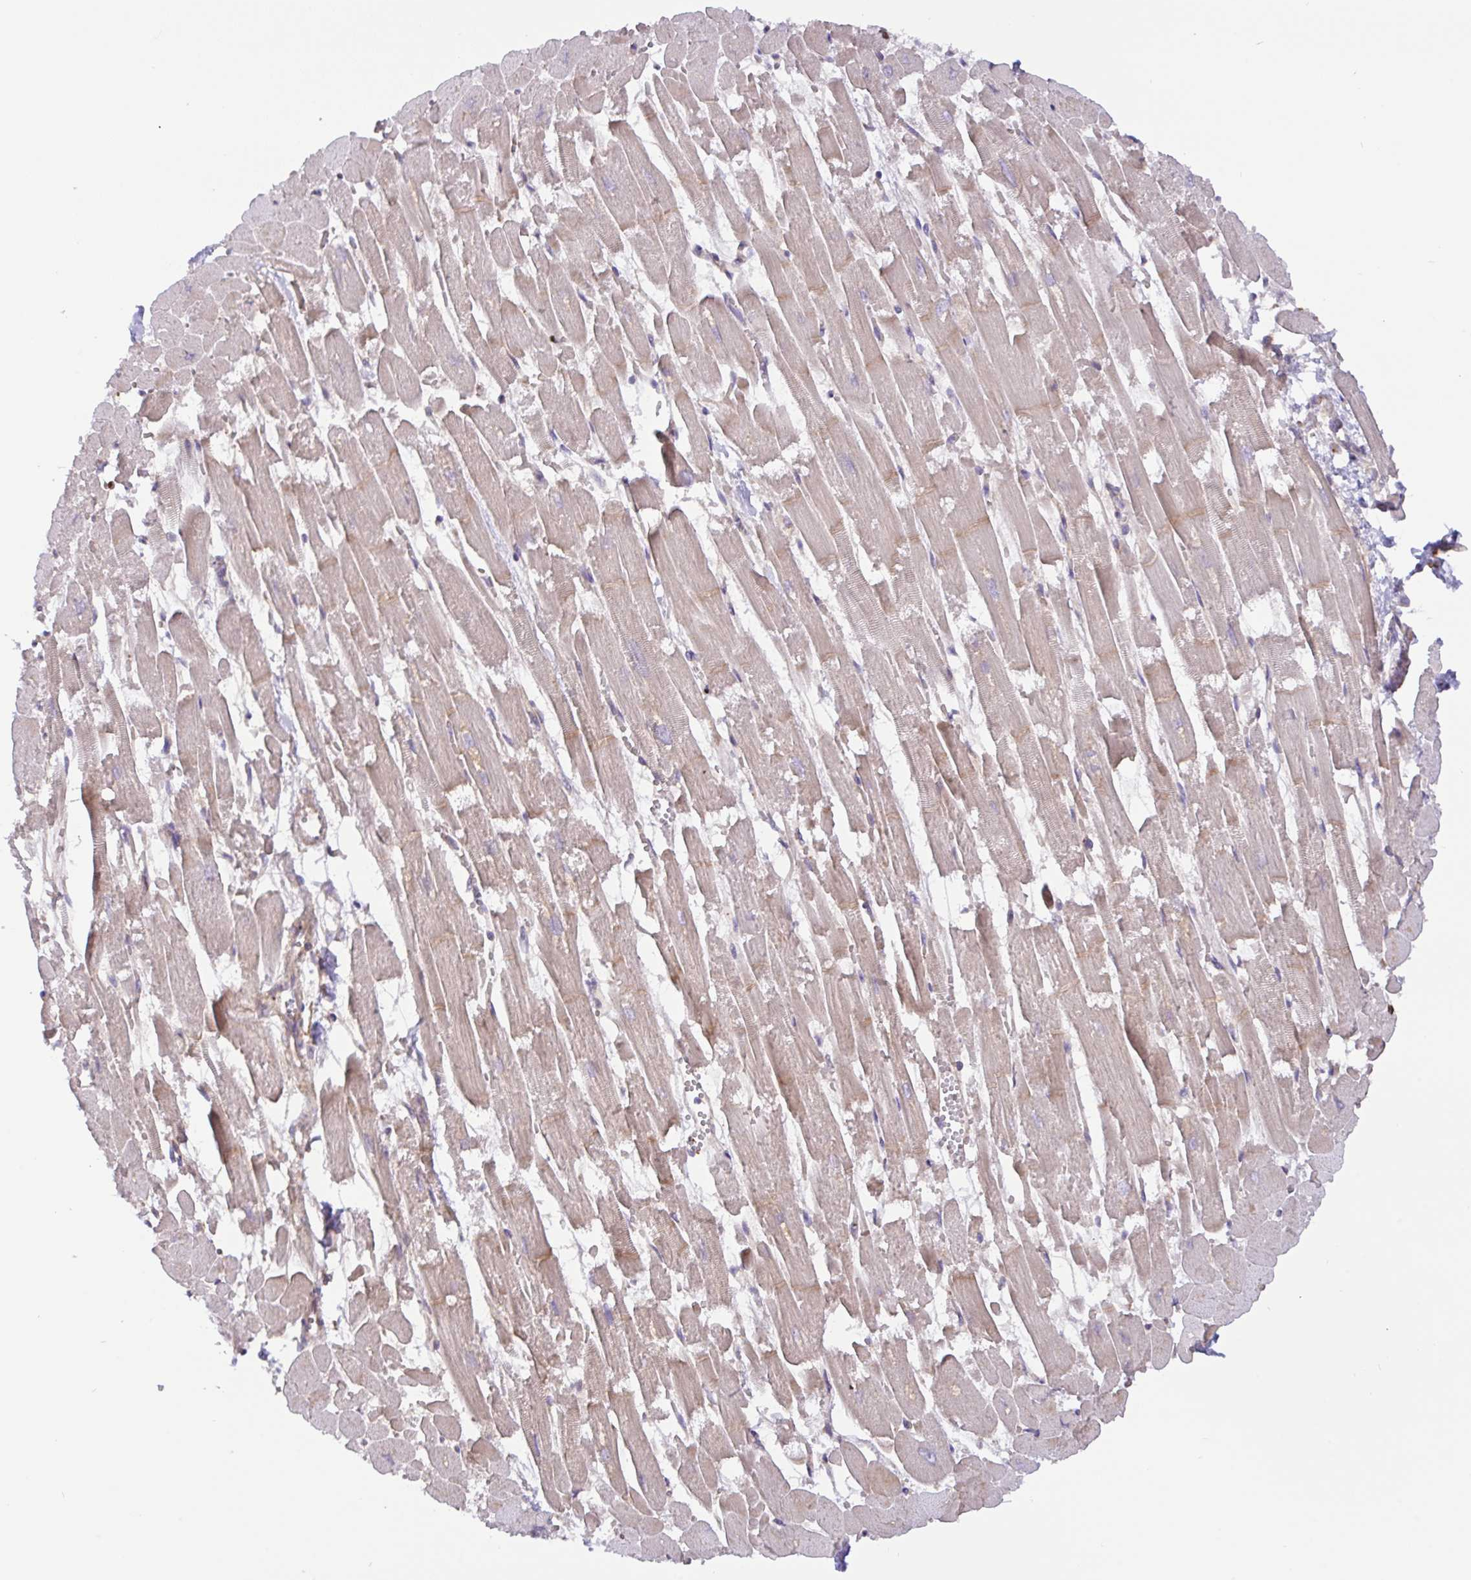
{"staining": {"intensity": "weak", "quantity": ">75%", "location": "cytoplasmic/membranous"}, "tissue": "heart muscle", "cell_type": "Cardiomyocytes", "image_type": "normal", "snomed": [{"axis": "morphology", "description": "Normal tissue, NOS"}, {"axis": "topography", "description": "Heart"}], "caption": "The photomicrograph displays immunohistochemical staining of normal heart muscle. There is weak cytoplasmic/membranous positivity is seen in about >75% of cardiomyocytes. (Stains: DAB (3,3'-diaminobenzidine) in brown, nuclei in blue, Microscopy: brightfield microscopy at high magnification).", "gene": "DLEU7", "patient": {"sex": "female", "age": 52}}